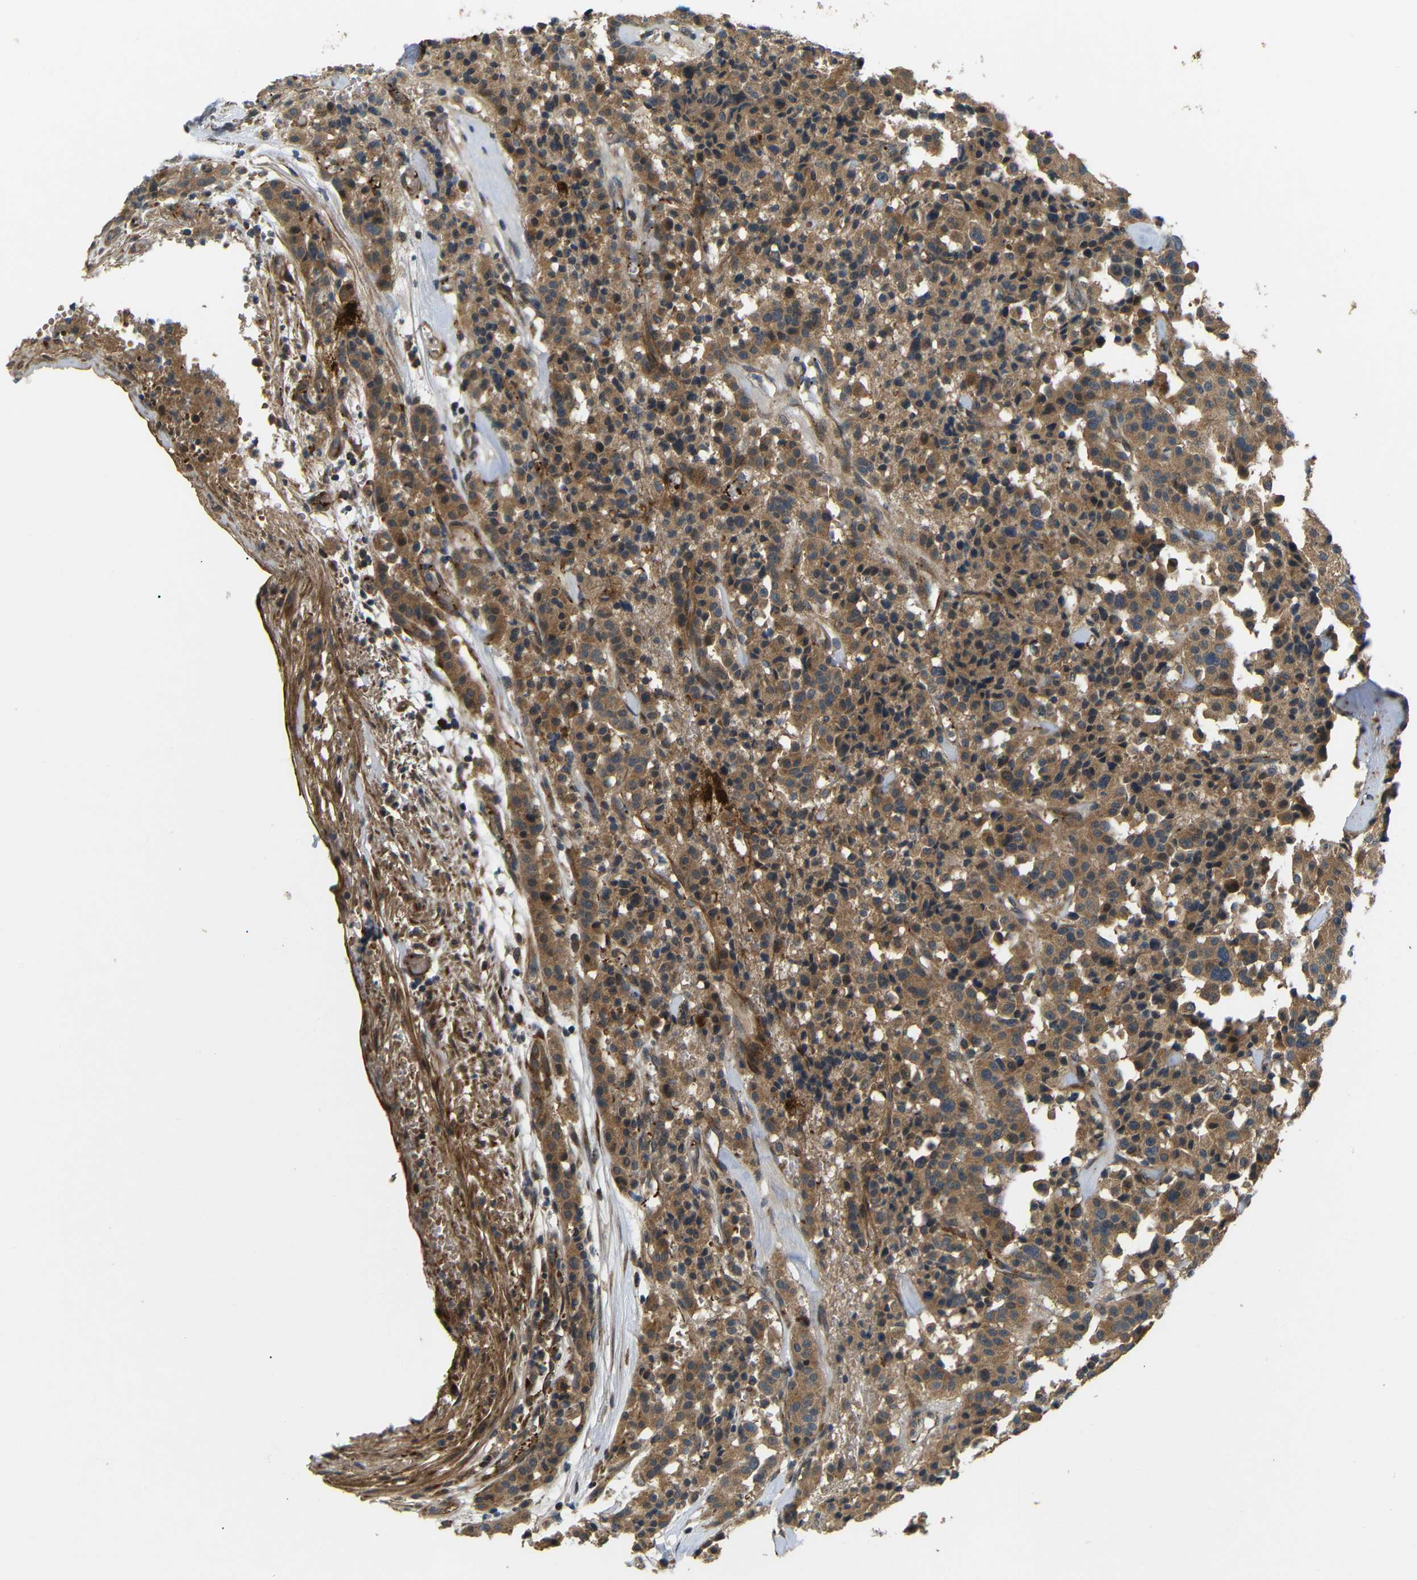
{"staining": {"intensity": "moderate", "quantity": ">75%", "location": "cytoplasmic/membranous"}, "tissue": "carcinoid", "cell_type": "Tumor cells", "image_type": "cancer", "snomed": [{"axis": "morphology", "description": "Carcinoid, malignant, NOS"}, {"axis": "topography", "description": "Lung"}], "caption": "Protein staining exhibits moderate cytoplasmic/membranous expression in about >75% of tumor cells in carcinoid.", "gene": "EPHB2", "patient": {"sex": "male", "age": 30}}